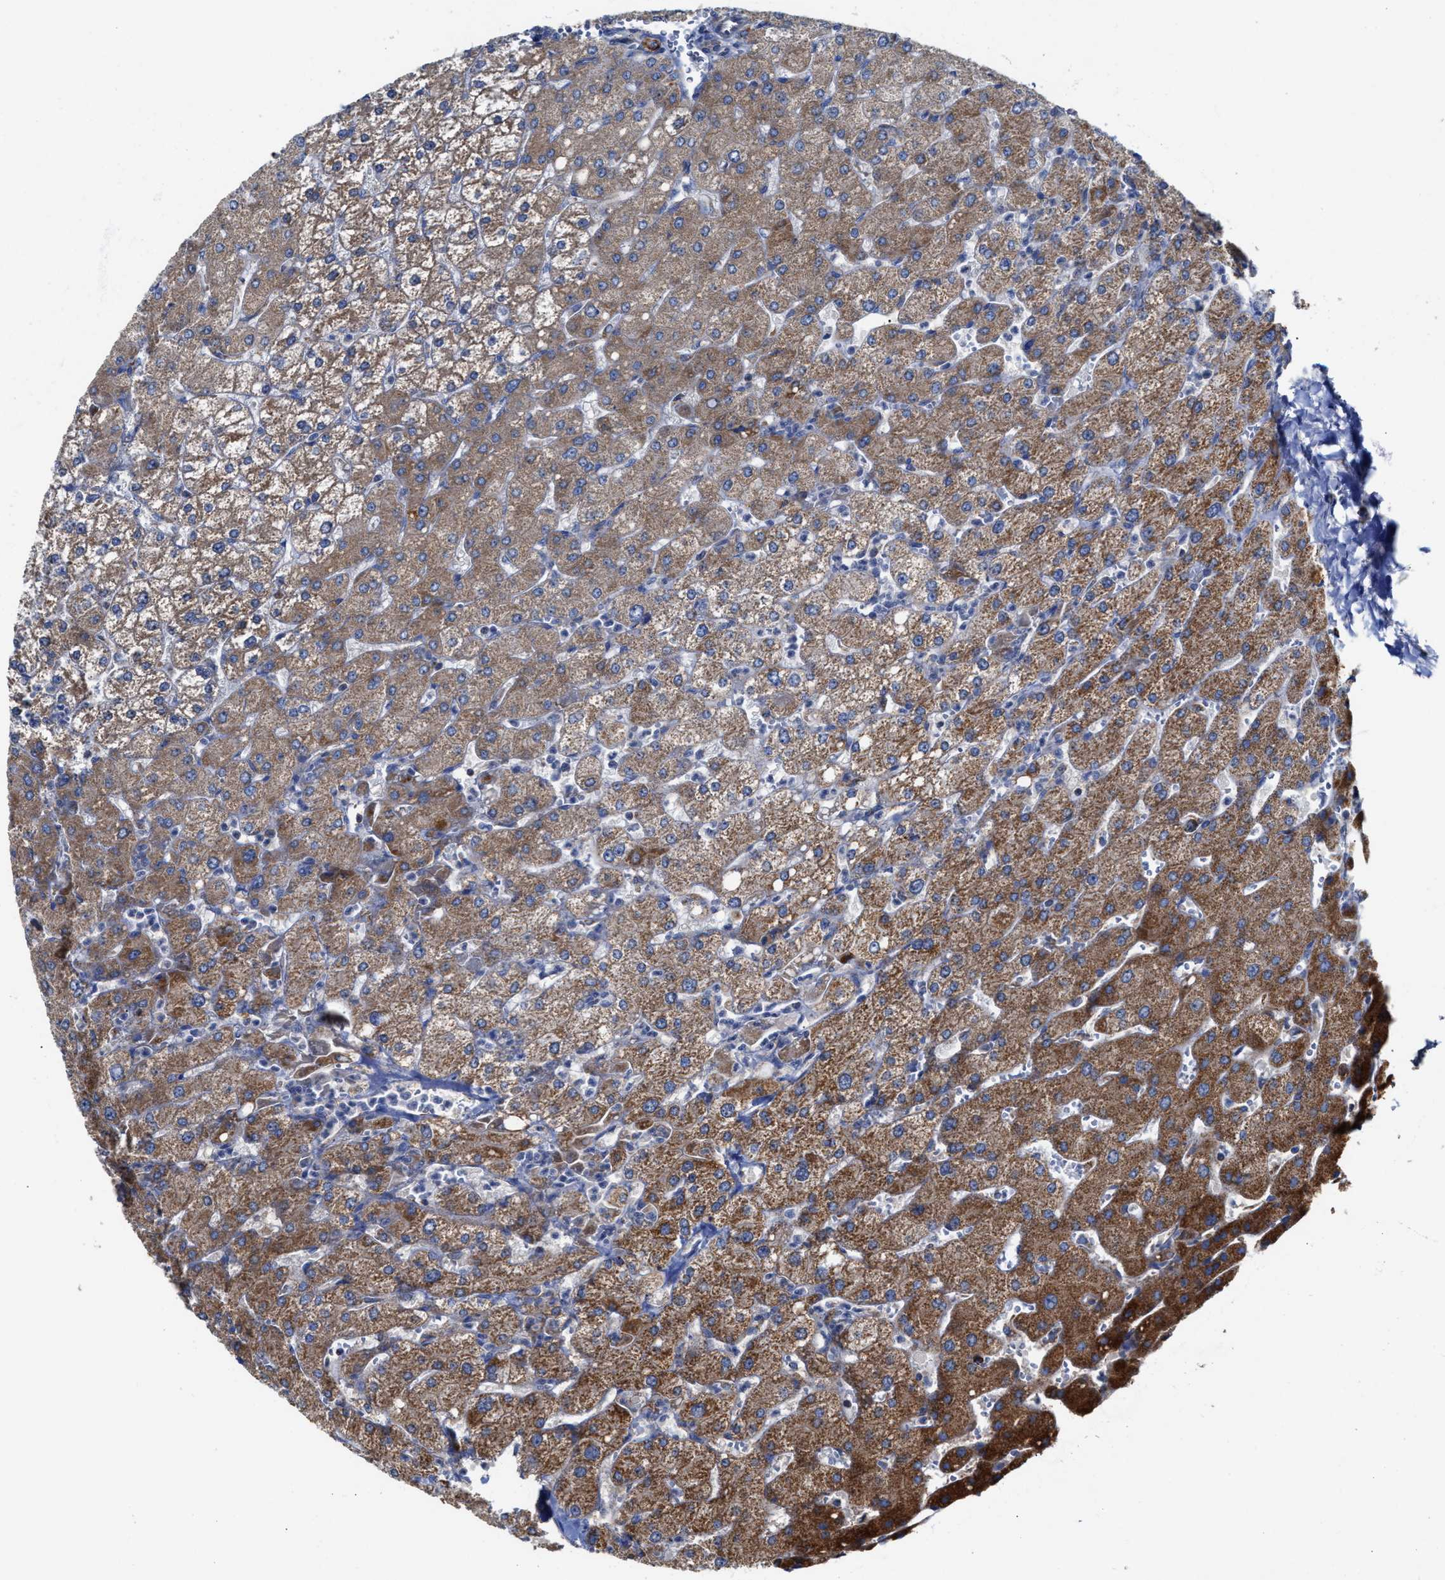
{"staining": {"intensity": "weak", "quantity": ">75%", "location": "cytoplasmic/membranous"}, "tissue": "liver", "cell_type": "Cholangiocytes", "image_type": "normal", "snomed": [{"axis": "morphology", "description": "Normal tissue, NOS"}, {"axis": "topography", "description": "Liver"}], "caption": "Immunohistochemical staining of normal liver reveals low levels of weak cytoplasmic/membranous positivity in about >75% of cholangiocytes.", "gene": "MECR", "patient": {"sex": "male", "age": 55}}